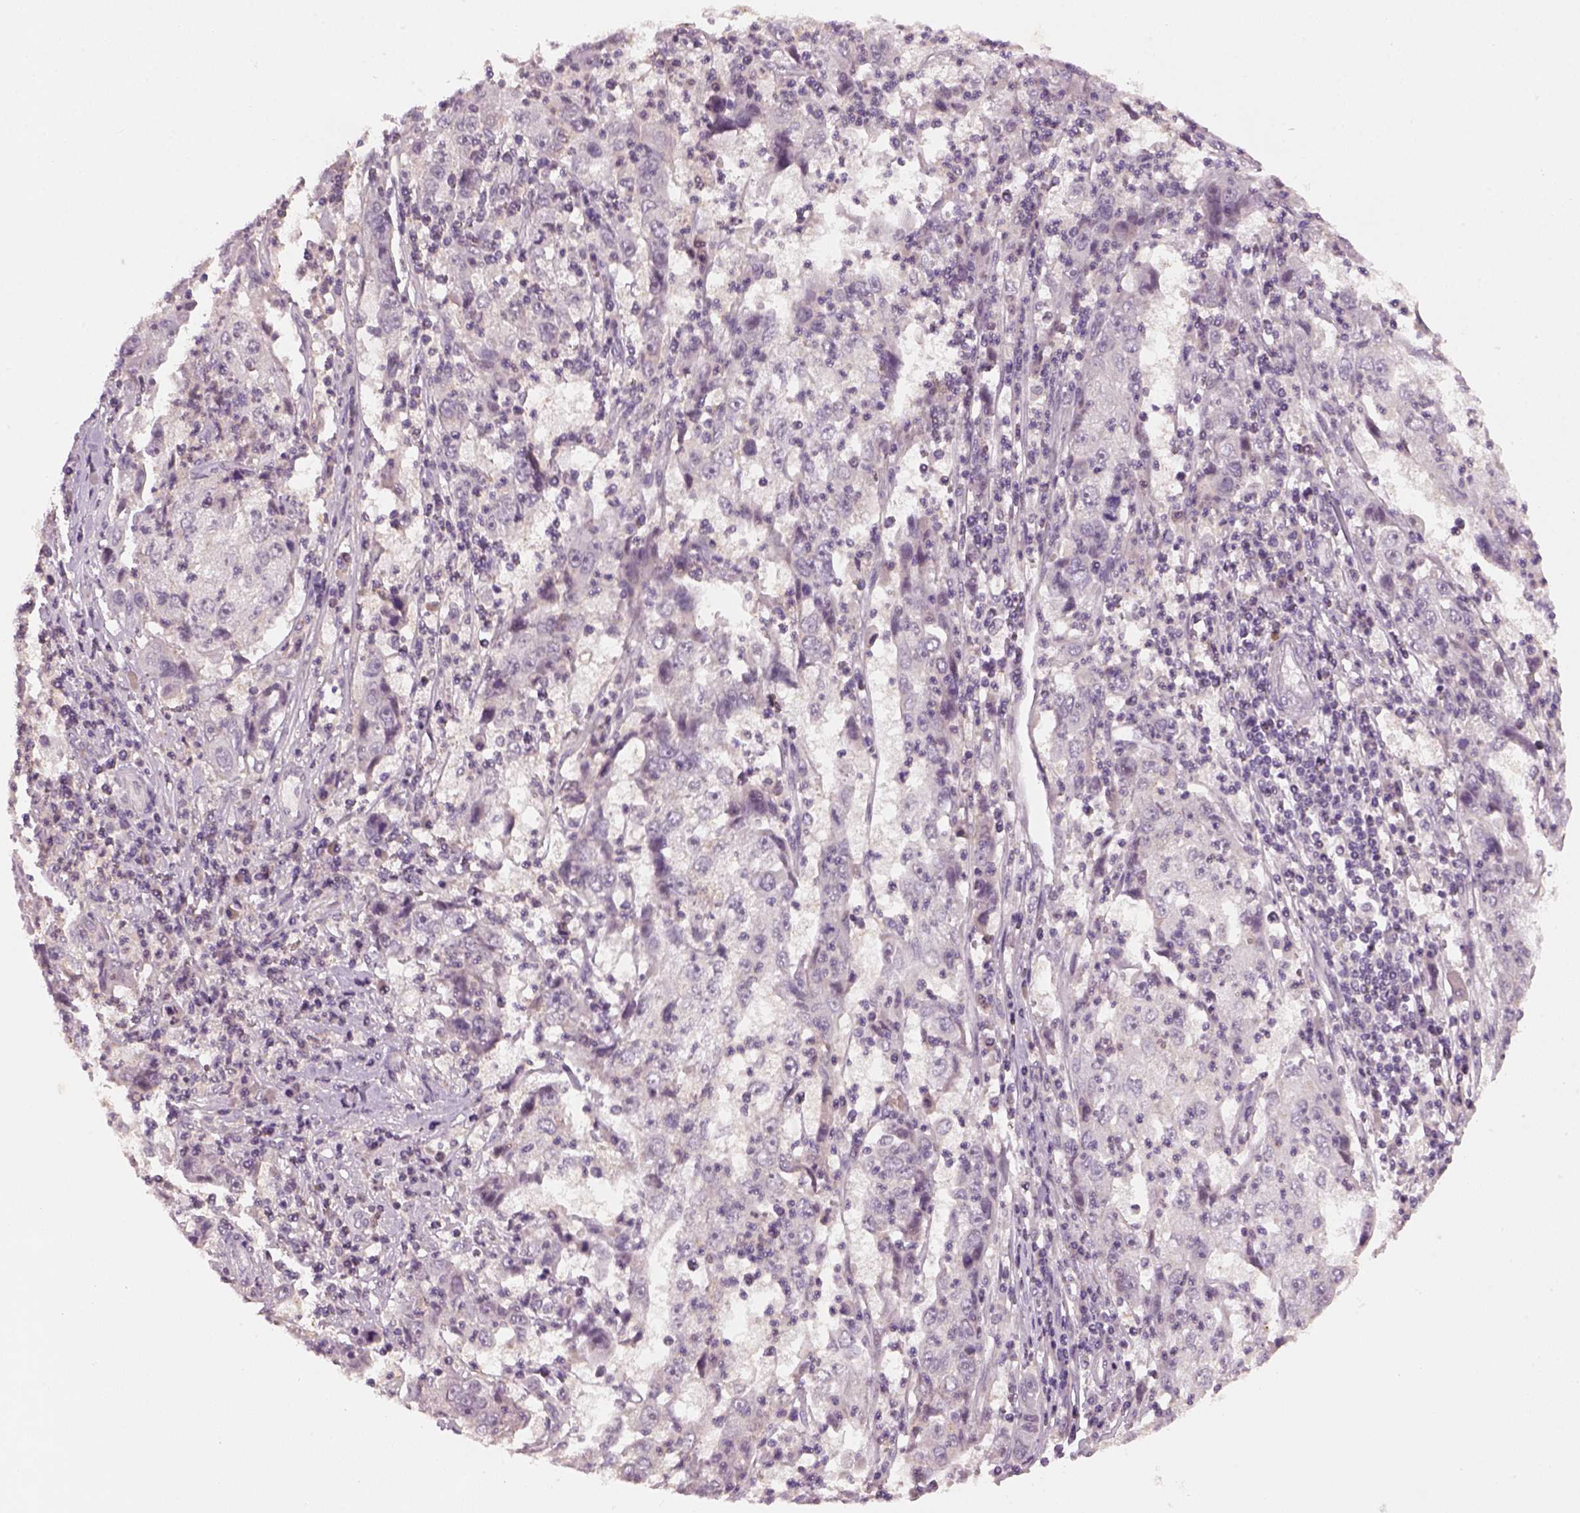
{"staining": {"intensity": "negative", "quantity": "none", "location": "none"}, "tissue": "cervical cancer", "cell_type": "Tumor cells", "image_type": "cancer", "snomed": [{"axis": "morphology", "description": "Squamous cell carcinoma, NOS"}, {"axis": "topography", "description": "Cervix"}], "caption": "Tumor cells are negative for protein expression in human cervical cancer.", "gene": "GDNF", "patient": {"sex": "female", "age": 36}}